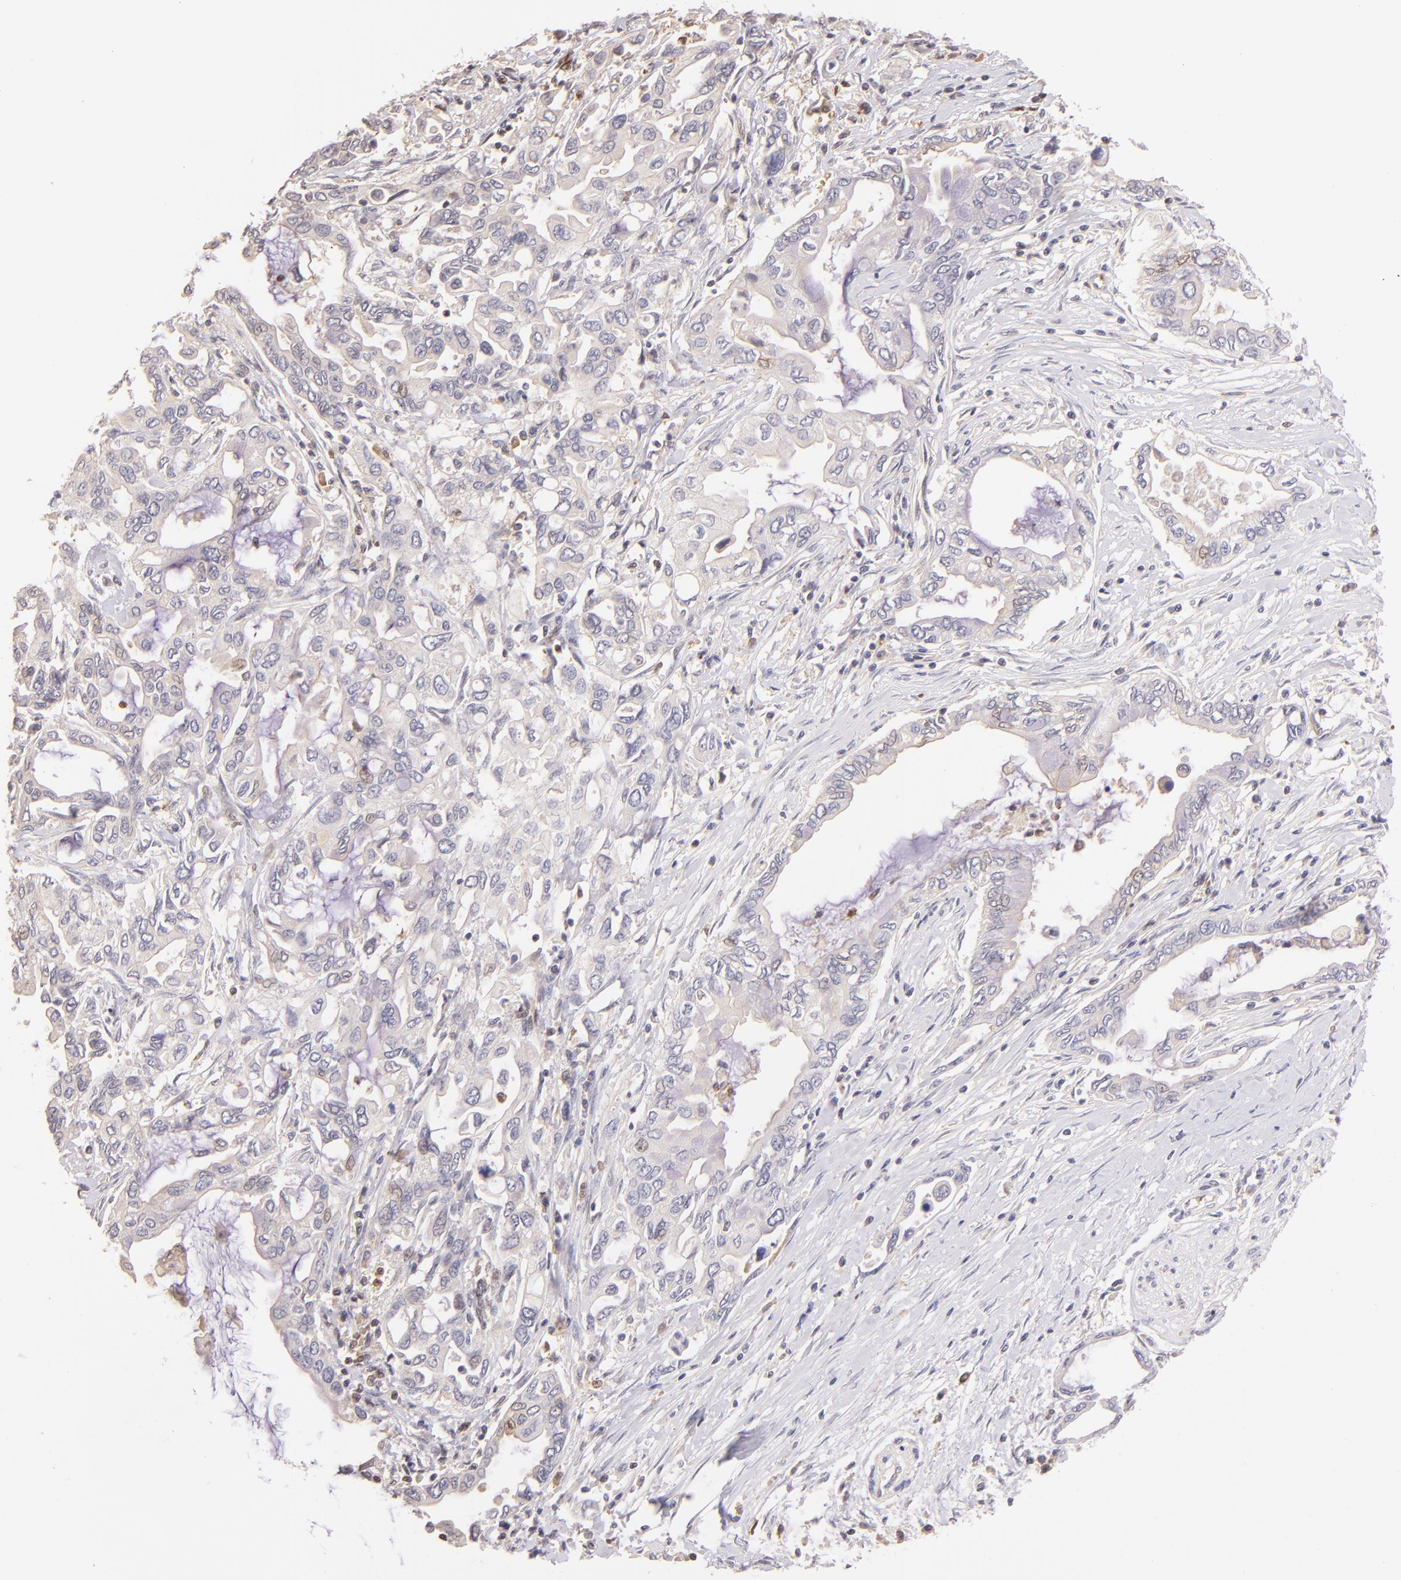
{"staining": {"intensity": "weak", "quantity": "25%-75%", "location": "cytoplasmic/membranous"}, "tissue": "pancreatic cancer", "cell_type": "Tumor cells", "image_type": "cancer", "snomed": [{"axis": "morphology", "description": "Adenocarcinoma, NOS"}, {"axis": "topography", "description": "Pancreas"}], "caption": "IHC image of neoplastic tissue: human adenocarcinoma (pancreatic) stained using IHC displays low levels of weak protein expression localized specifically in the cytoplasmic/membranous of tumor cells, appearing as a cytoplasmic/membranous brown color.", "gene": "BTK", "patient": {"sex": "female", "age": 57}}